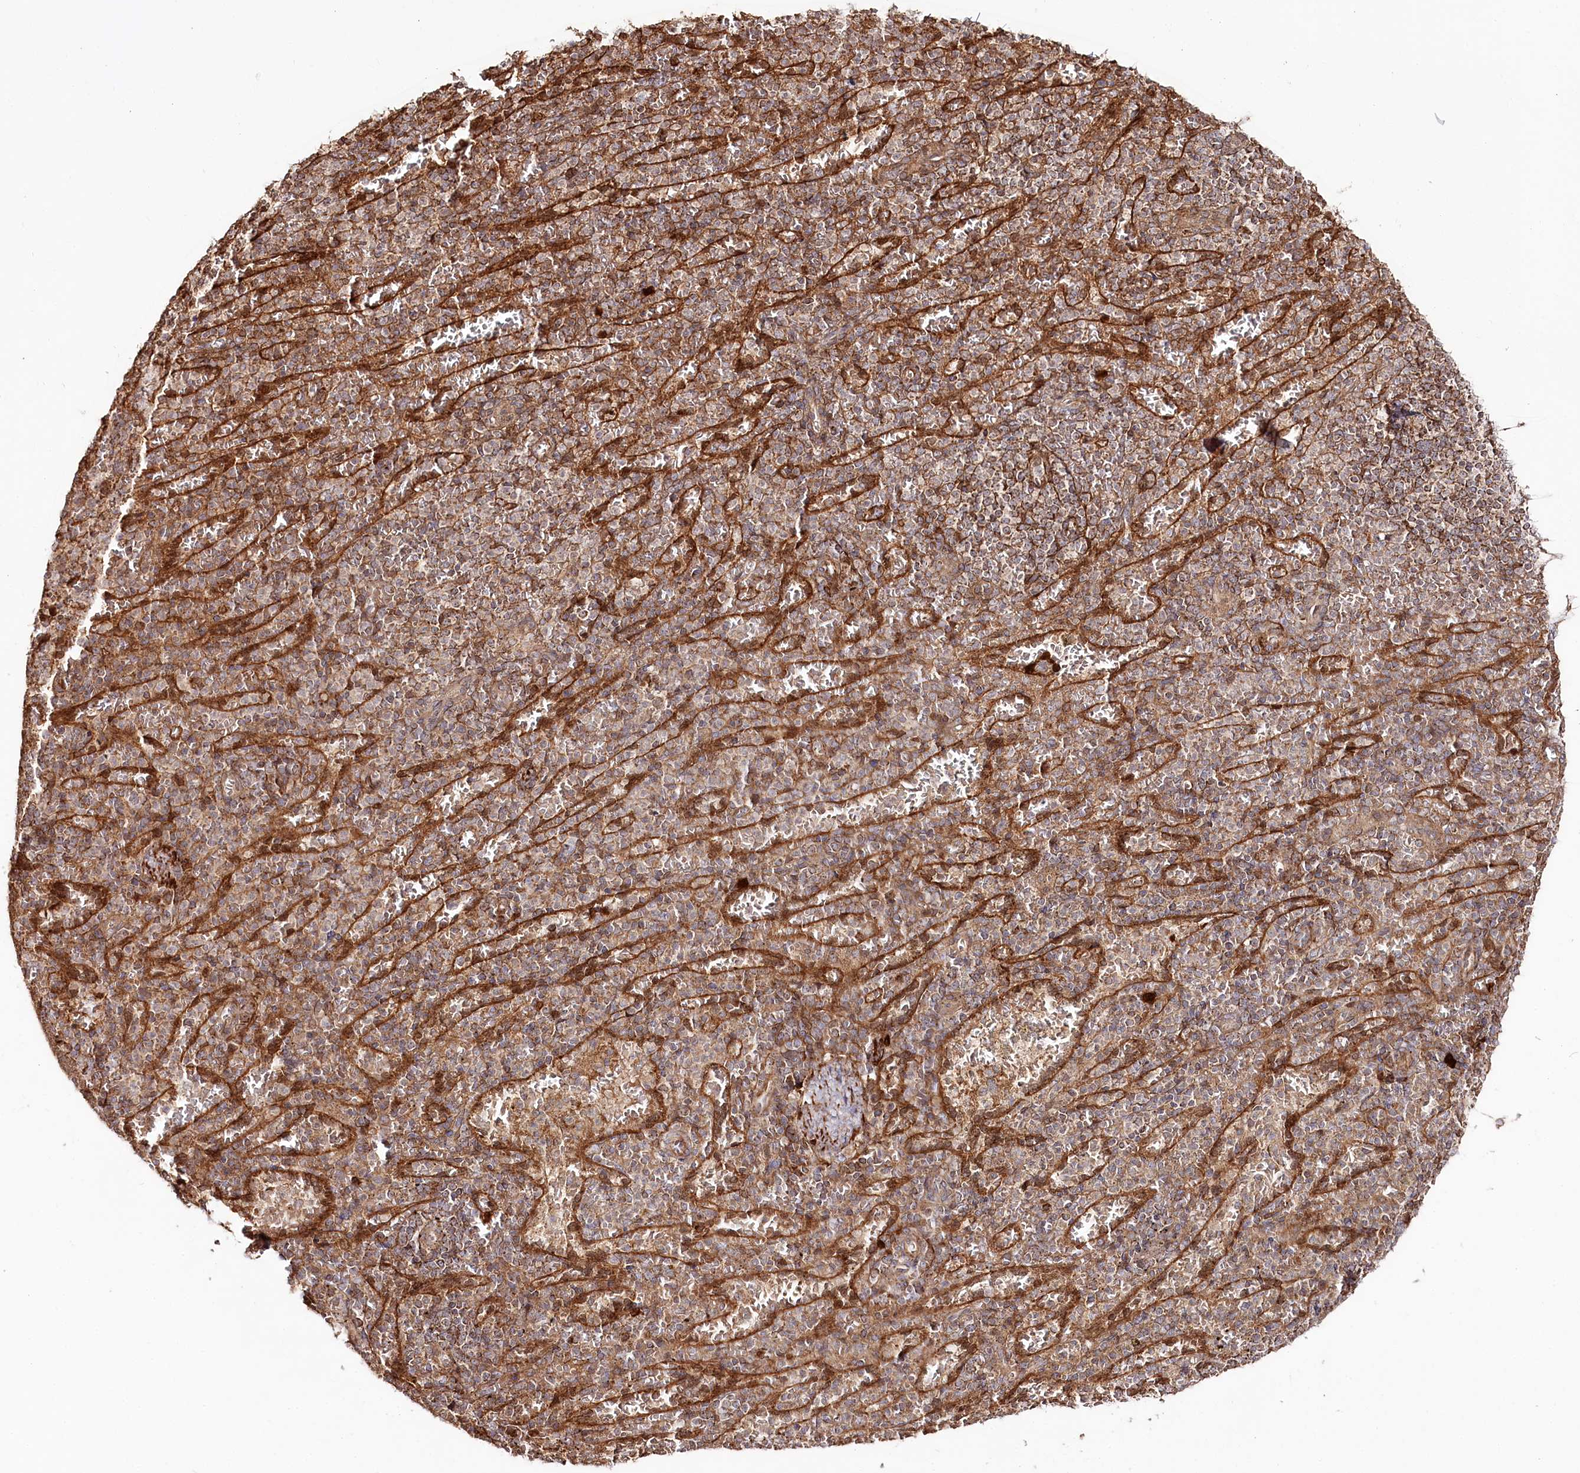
{"staining": {"intensity": "weak", "quantity": "25%-75%", "location": "cytoplasmic/membranous"}, "tissue": "spleen", "cell_type": "Cells in red pulp", "image_type": "normal", "snomed": [{"axis": "morphology", "description": "Normal tissue, NOS"}, {"axis": "topography", "description": "Spleen"}], "caption": "IHC of normal spleen displays low levels of weak cytoplasmic/membranous expression in about 25%-75% of cells in red pulp. Using DAB (brown) and hematoxylin (blue) stains, captured at high magnification using brightfield microscopy.", "gene": "REXO2", "patient": {"sex": "female", "age": 74}}